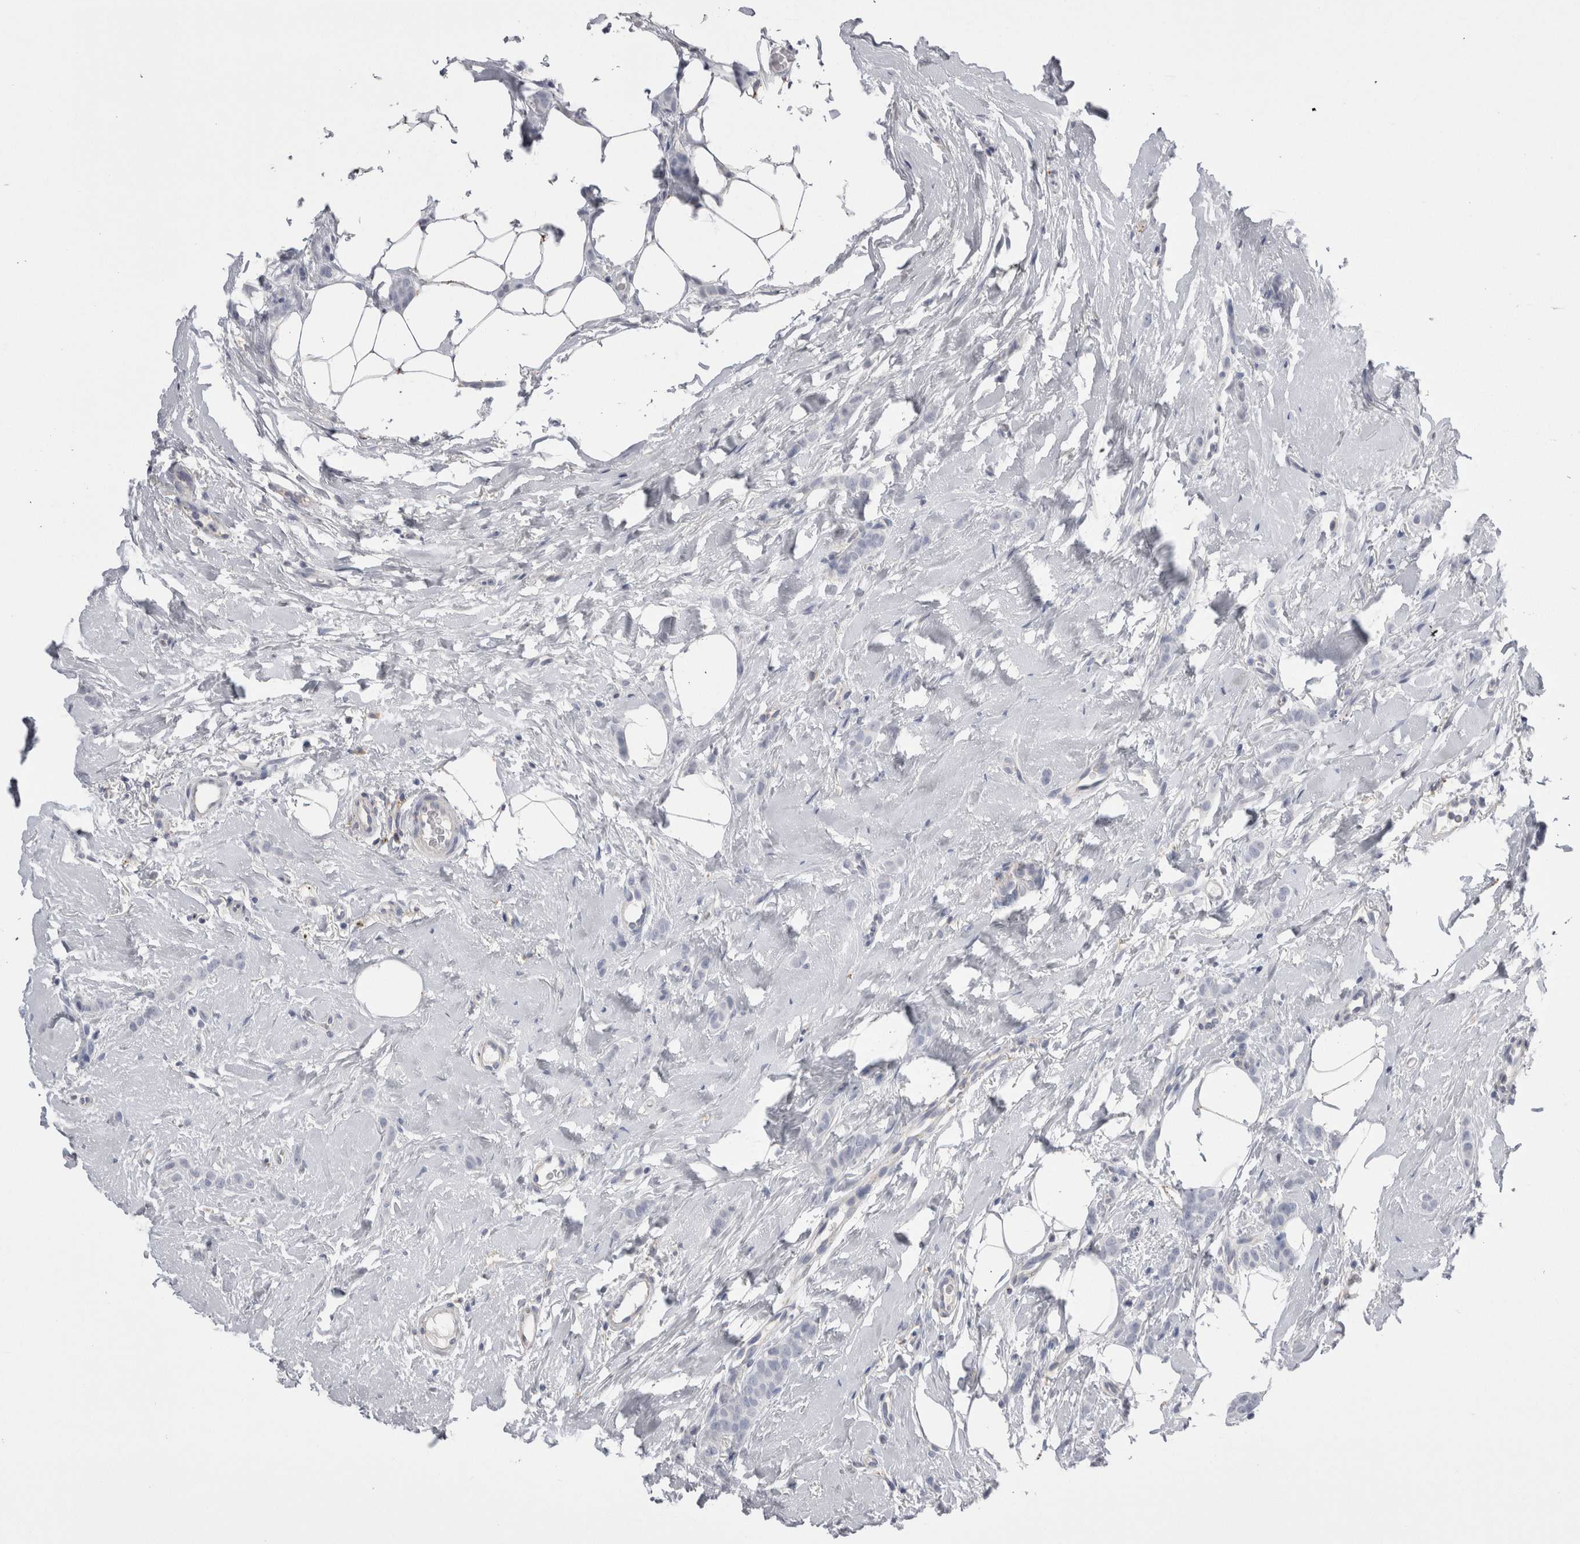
{"staining": {"intensity": "negative", "quantity": "none", "location": "none"}, "tissue": "breast cancer", "cell_type": "Tumor cells", "image_type": "cancer", "snomed": [{"axis": "morphology", "description": "Lobular carcinoma"}, {"axis": "topography", "description": "Skin"}, {"axis": "topography", "description": "Breast"}], "caption": "Human lobular carcinoma (breast) stained for a protein using IHC demonstrates no positivity in tumor cells.", "gene": "EPDR1", "patient": {"sex": "female", "age": 46}}